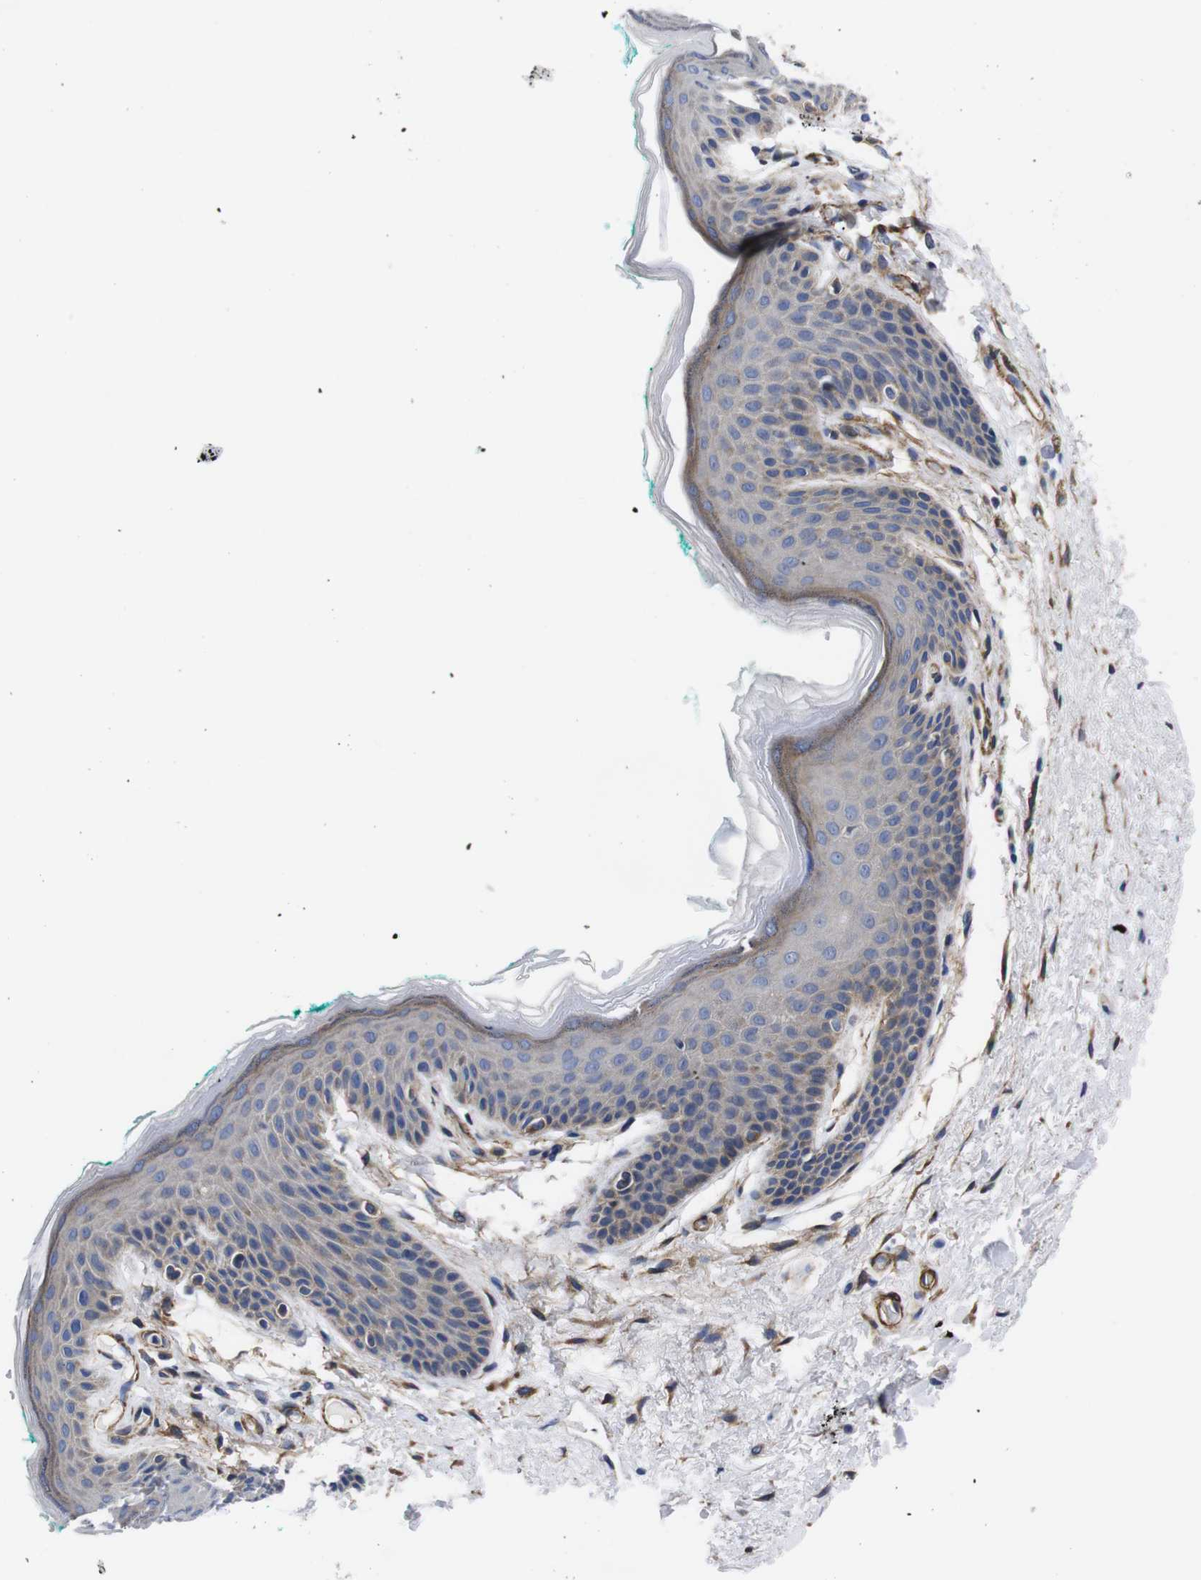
{"staining": {"intensity": "weak", "quantity": "<25%", "location": "cytoplasmic/membranous"}, "tissue": "skin", "cell_type": "Epidermal cells", "image_type": "normal", "snomed": [{"axis": "morphology", "description": "Normal tissue, NOS"}, {"axis": "topography", "description": "Anal"}], "caption": "IHC histopathology image of unremarkable skin stained for a protein (brown), which reveals no positivity in epidermal cells.", "gene": "WNT10A", "patient": {"sex": "male", "age": 74}}